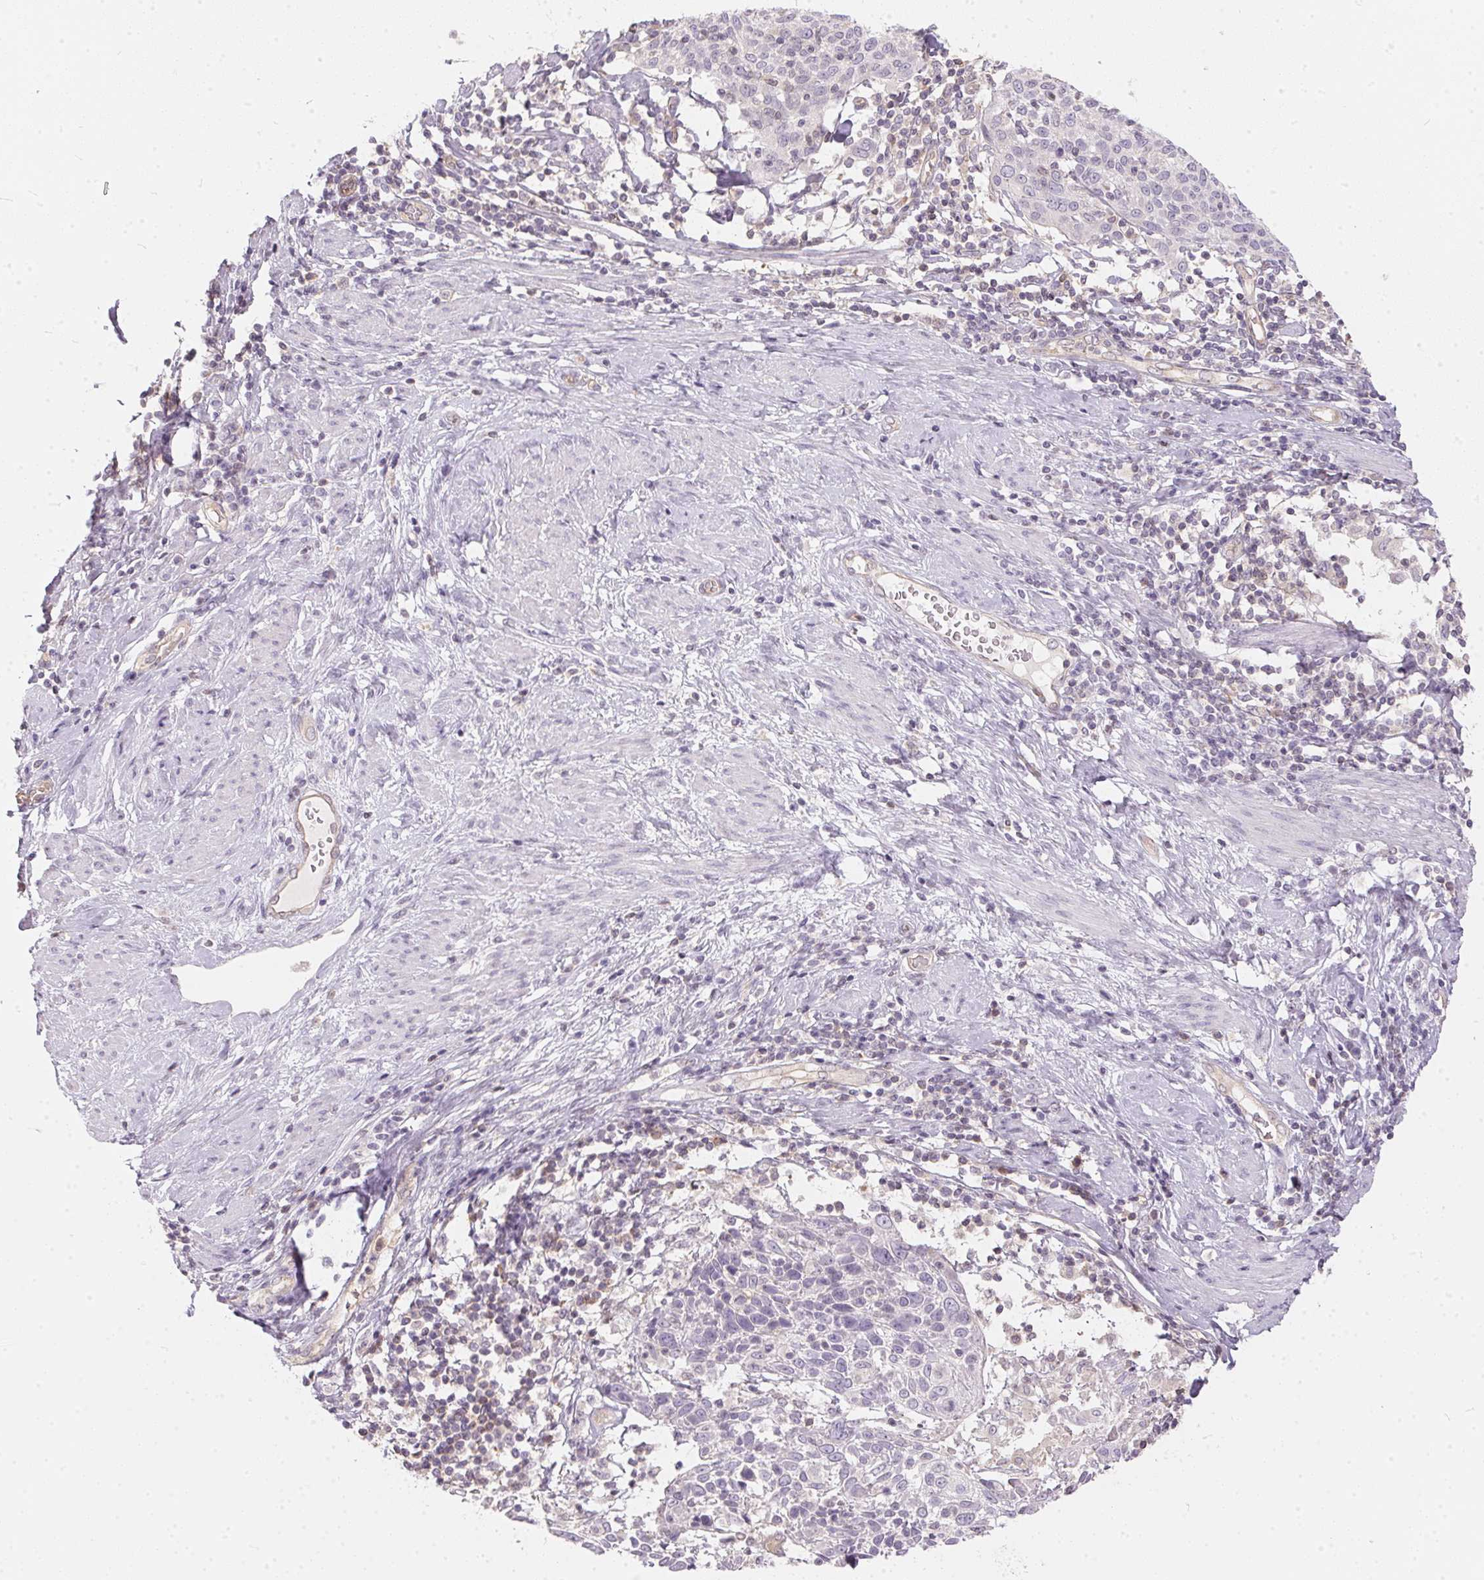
{"staining": {"intensity": "negative", "quantity": "none", "location": "none"}, "tissue": "cervical cancer", "cell_type": "Tumor cells", "image_type": "cancer", "snomed": [{"axis": "morphology", "description": "Squamous cell carcinoma, NOS"}, {"axis": "topography", "description": "Cervix"}], "caption": "The photomicrograph demonstrates no significant expression in tumor cells of cervical squamous cell carcinoma. (DAB (3,3'-diaminobenzidine) IHC visualized using brightfield microscopy, high magnification).", "gene": "BLMH", "patient": {"sex": "female", "age": 61}}